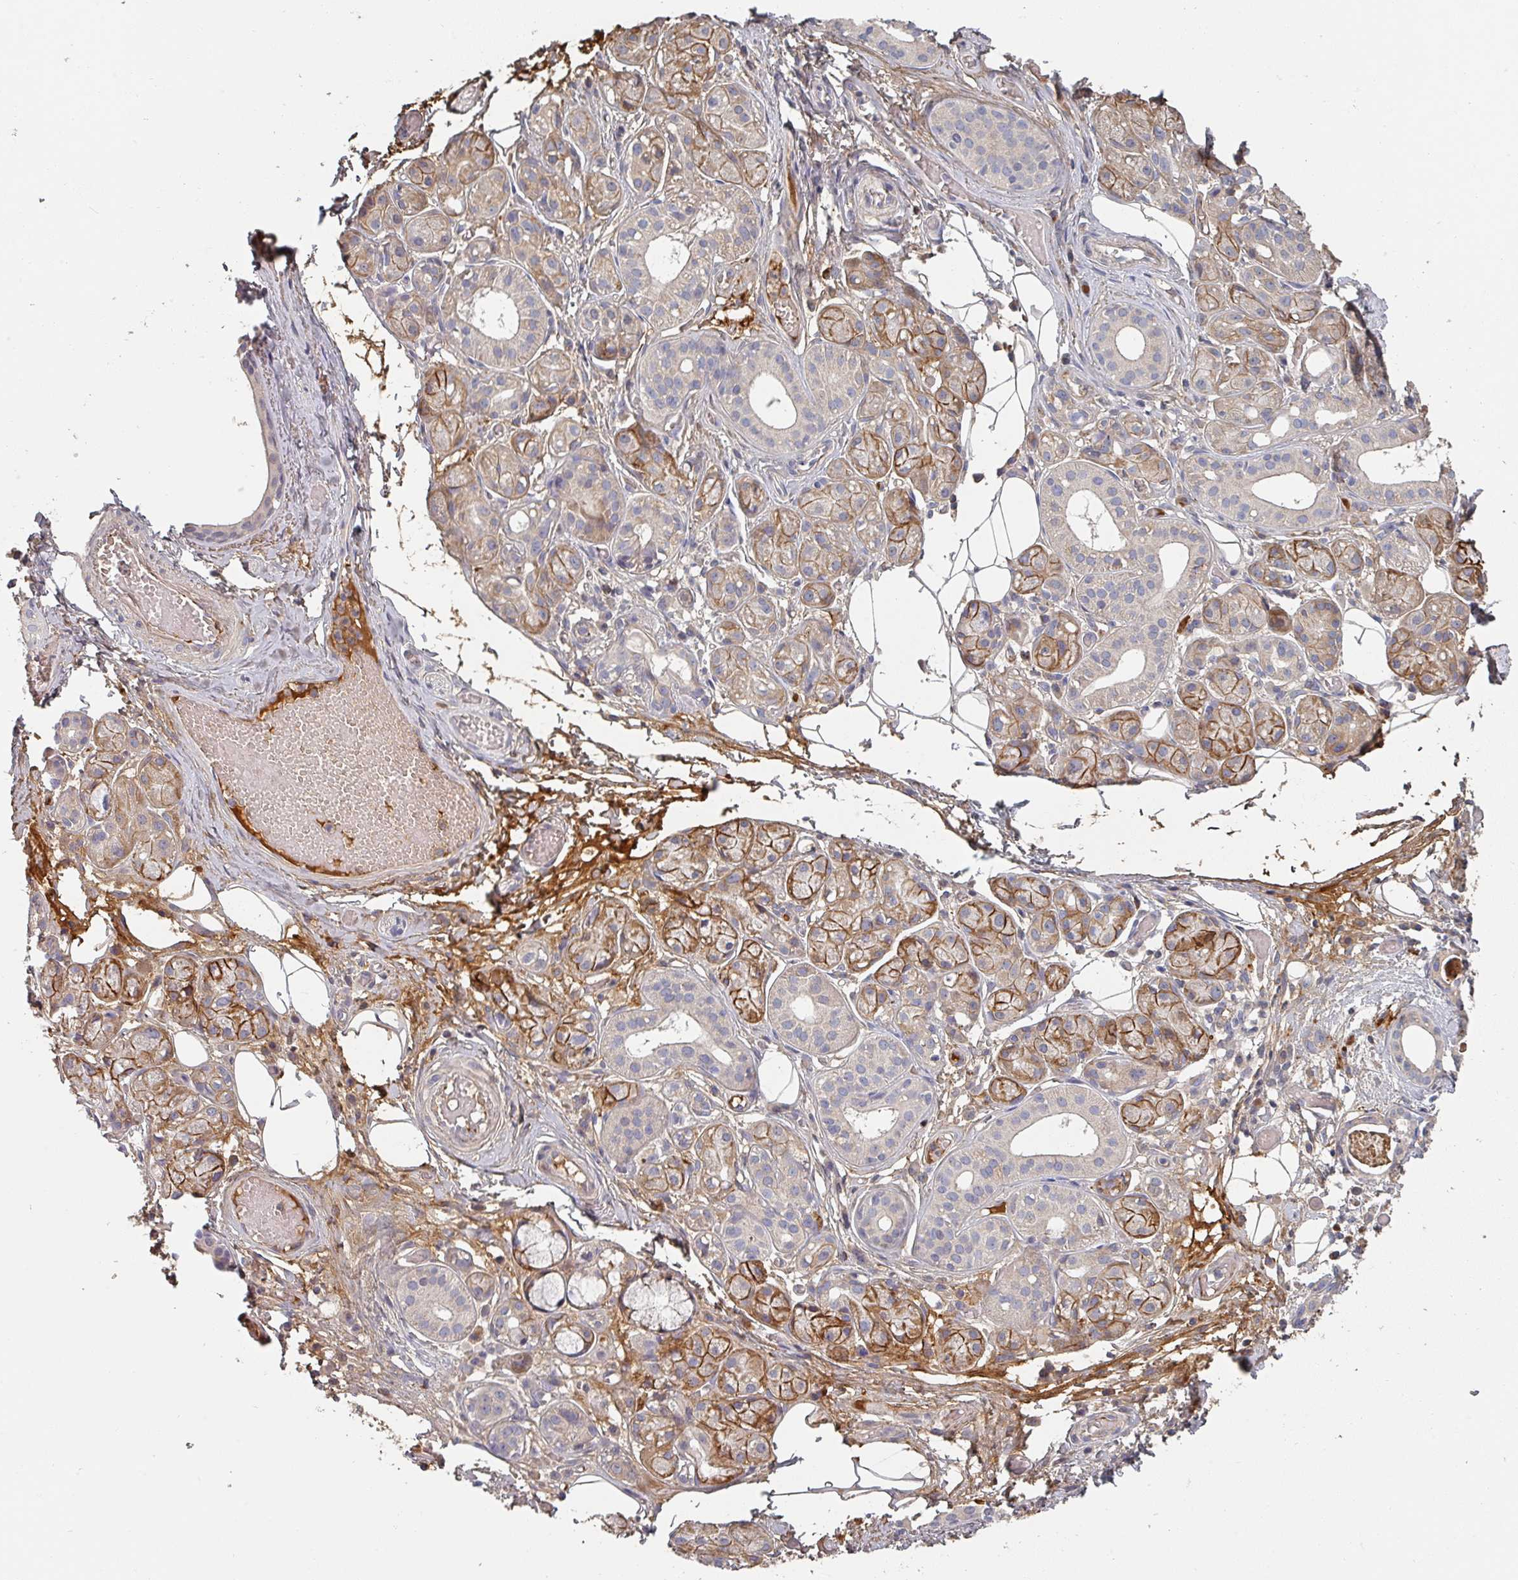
{"staining": {"intensity": "moderate", "quantity": "25%-75%", "location": "cytoplasmic/membranous"}, "tissue": "salivary gland", "cell_type": "Glandular cells", "image_type": "normal", "snomed": [{"axis": "morphology", "description": "Normal tissue, NOS"}, {"axis": "topography", "description": "Salivary gland"}], "caption": "Immunohistochemical staining of unremarkable human salivary gland demonstrates 25%-75% levels of moderate cytoplasmic/membranous protein expression in approximately 25%-75% of glandular cells.", "gene": "ENSG00000249773", "patient": {"sex": "male", "age": 82}}